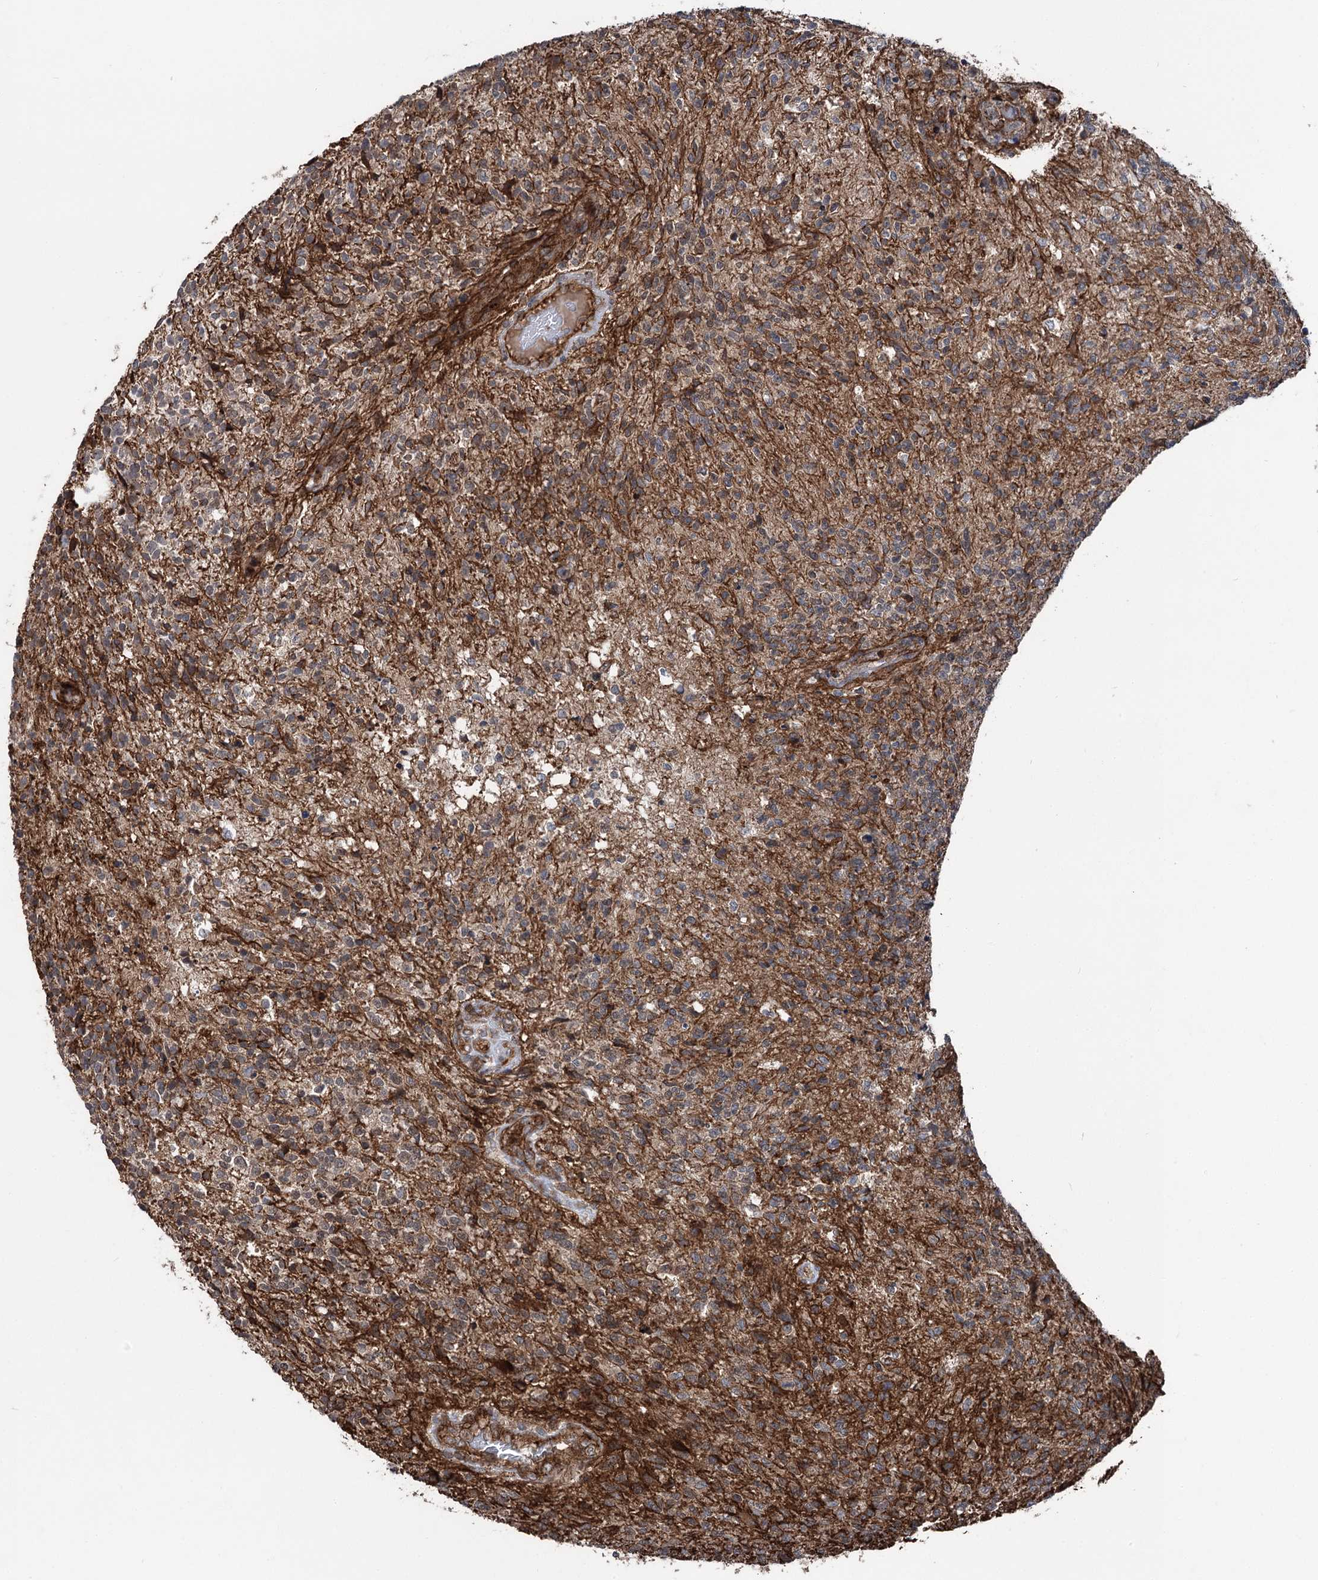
{"staining": {"intensity": "weak", "quantity": "<25%", "location": "cytoplasmic/membranous"}, "tissue": "glioma", "cell_type": "Tumor cells", "image_type": "cancer", "snomed": [{"axis": "morphology", "description": "Glioma, malignant, High grade"}, {"axis": "topography", "description": "Brain"}], "caption": "DAB immunohistochemical staining of glioma exhibits no significant expression in tumor cells.", "gene": "ITFG2", "patient": {"sex": "male", "age": 56}}